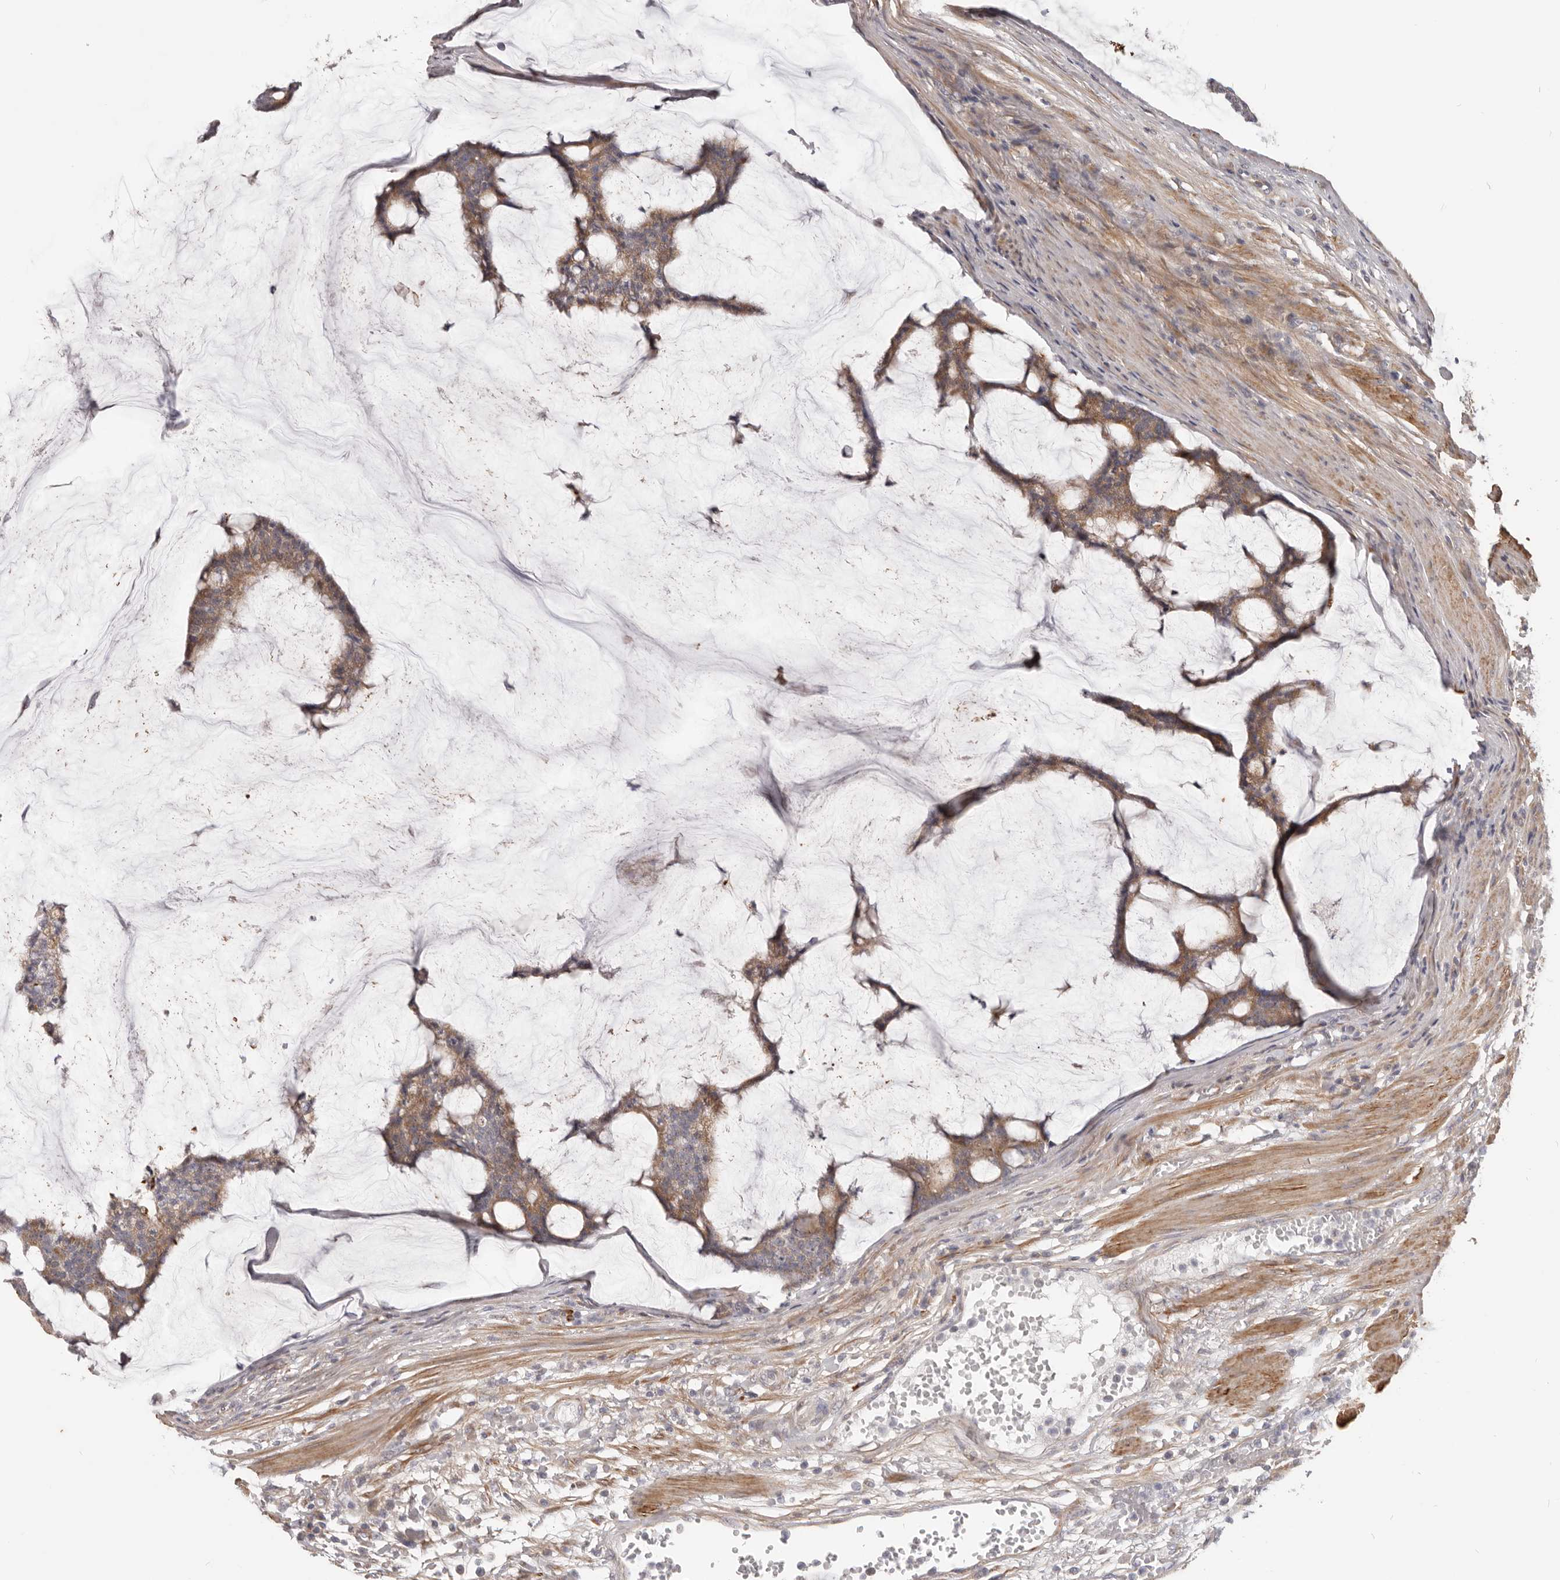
{"staining": {"intensity": "moderate", "quantity": ">75%", "location": "cytoplasmic/membranous"}, "tissue": "colorectal cancer", "cell_type": "Tumor cells", "image_type": "cancer", "snomed": [{"axis": "morphology", "description": "Adenocarcinoma, NOS"}, {"axis": "topography", "description": "Colon"}], "caption": "A brown stain labels moderate cytoplasmic/membranous expression of a protein in colorectal cancer tumor cells.", "gene": "MRPS10", "patient": {"sex": "female", "age": 84}}